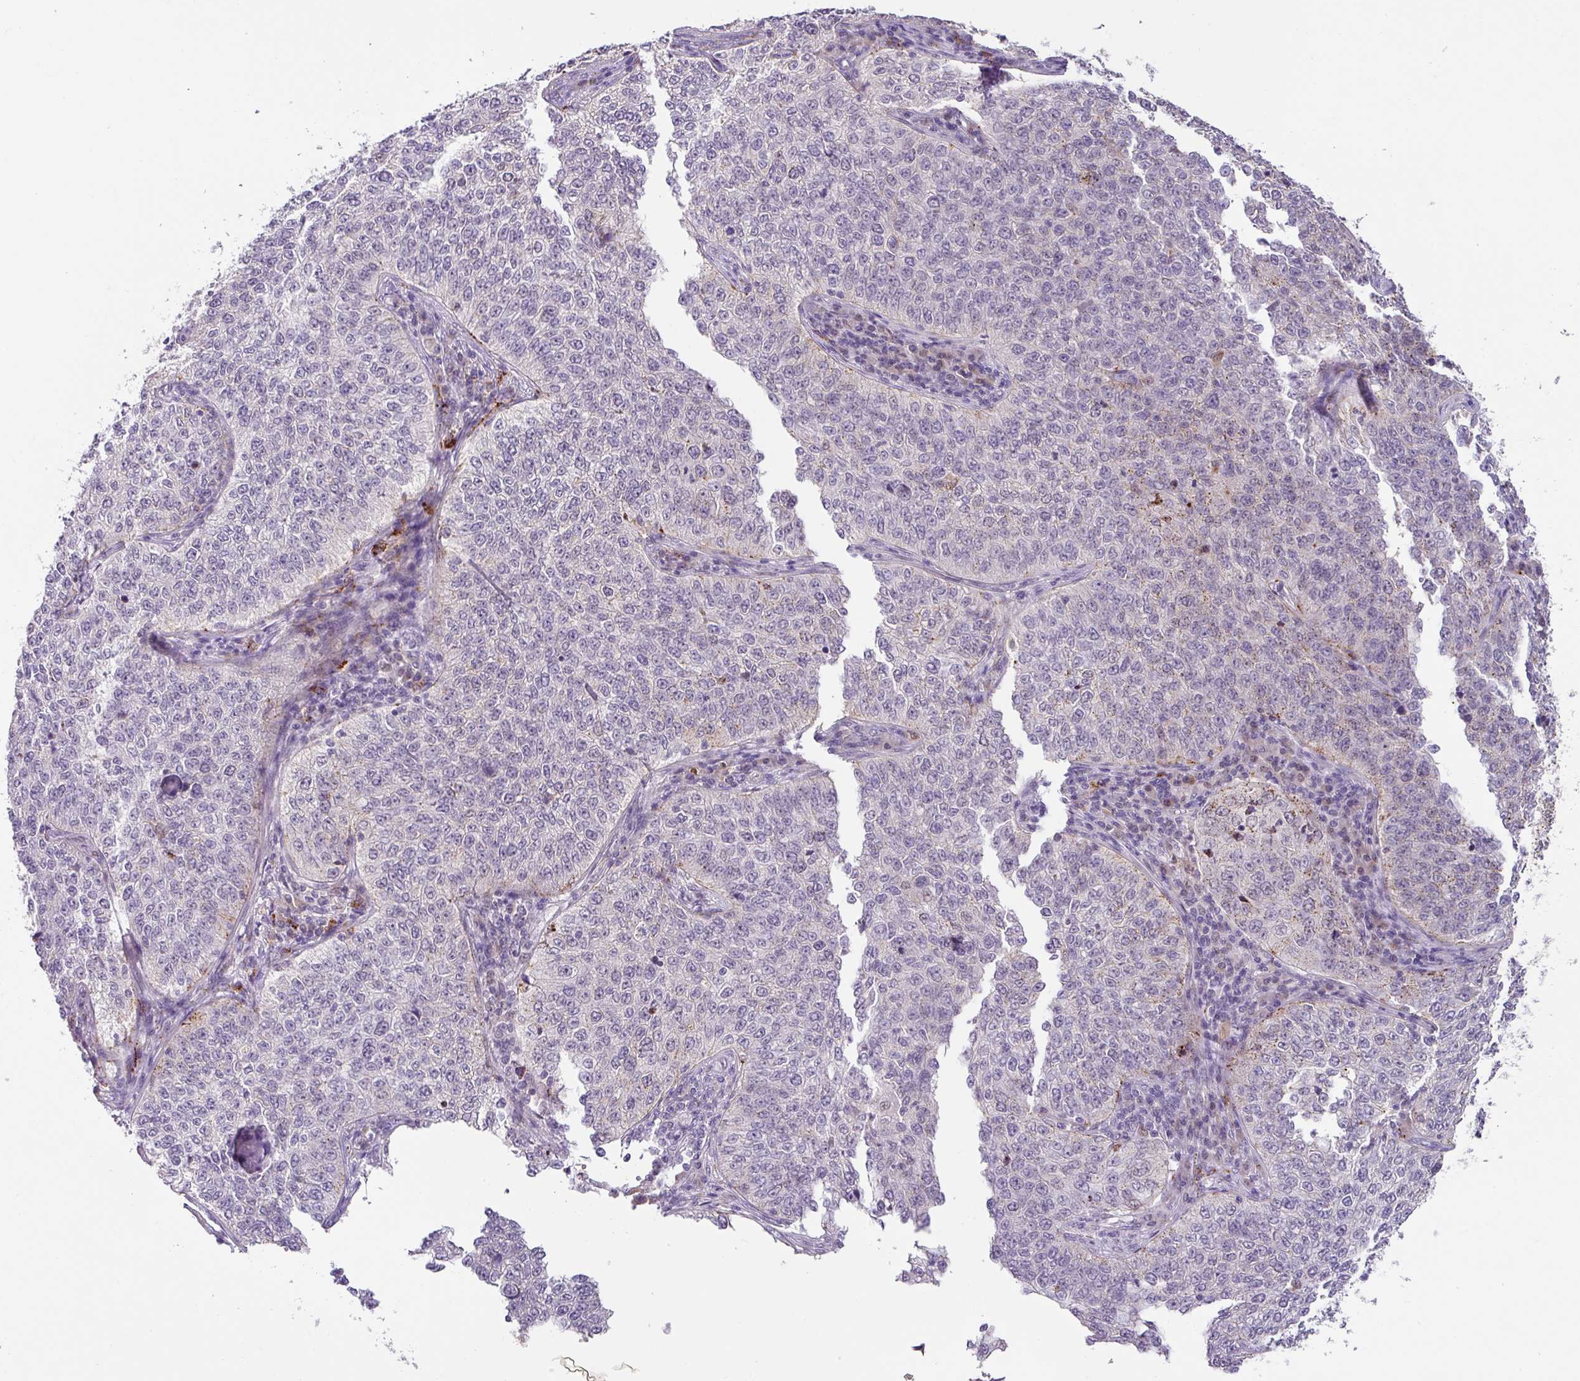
{"staining": {"intensity": "negative", "quantity": "none", "location": "none"}, "tissue": "cervical cancer", "cell_type": "Tumor cells", "image_type": "cancer", "snomed": [{"axis": "morphology", "description": "Squamous cell carcinoma, NOS"}, {"axis": "topography", "description": "Cervix"}], "caption": "Human cervical squamous cell carcinoma stained for a protein using IHC exhibits no staining in tumor cells.", "gene": "PLEKHH3", "patient": {"sex": "female", "age": 35}}